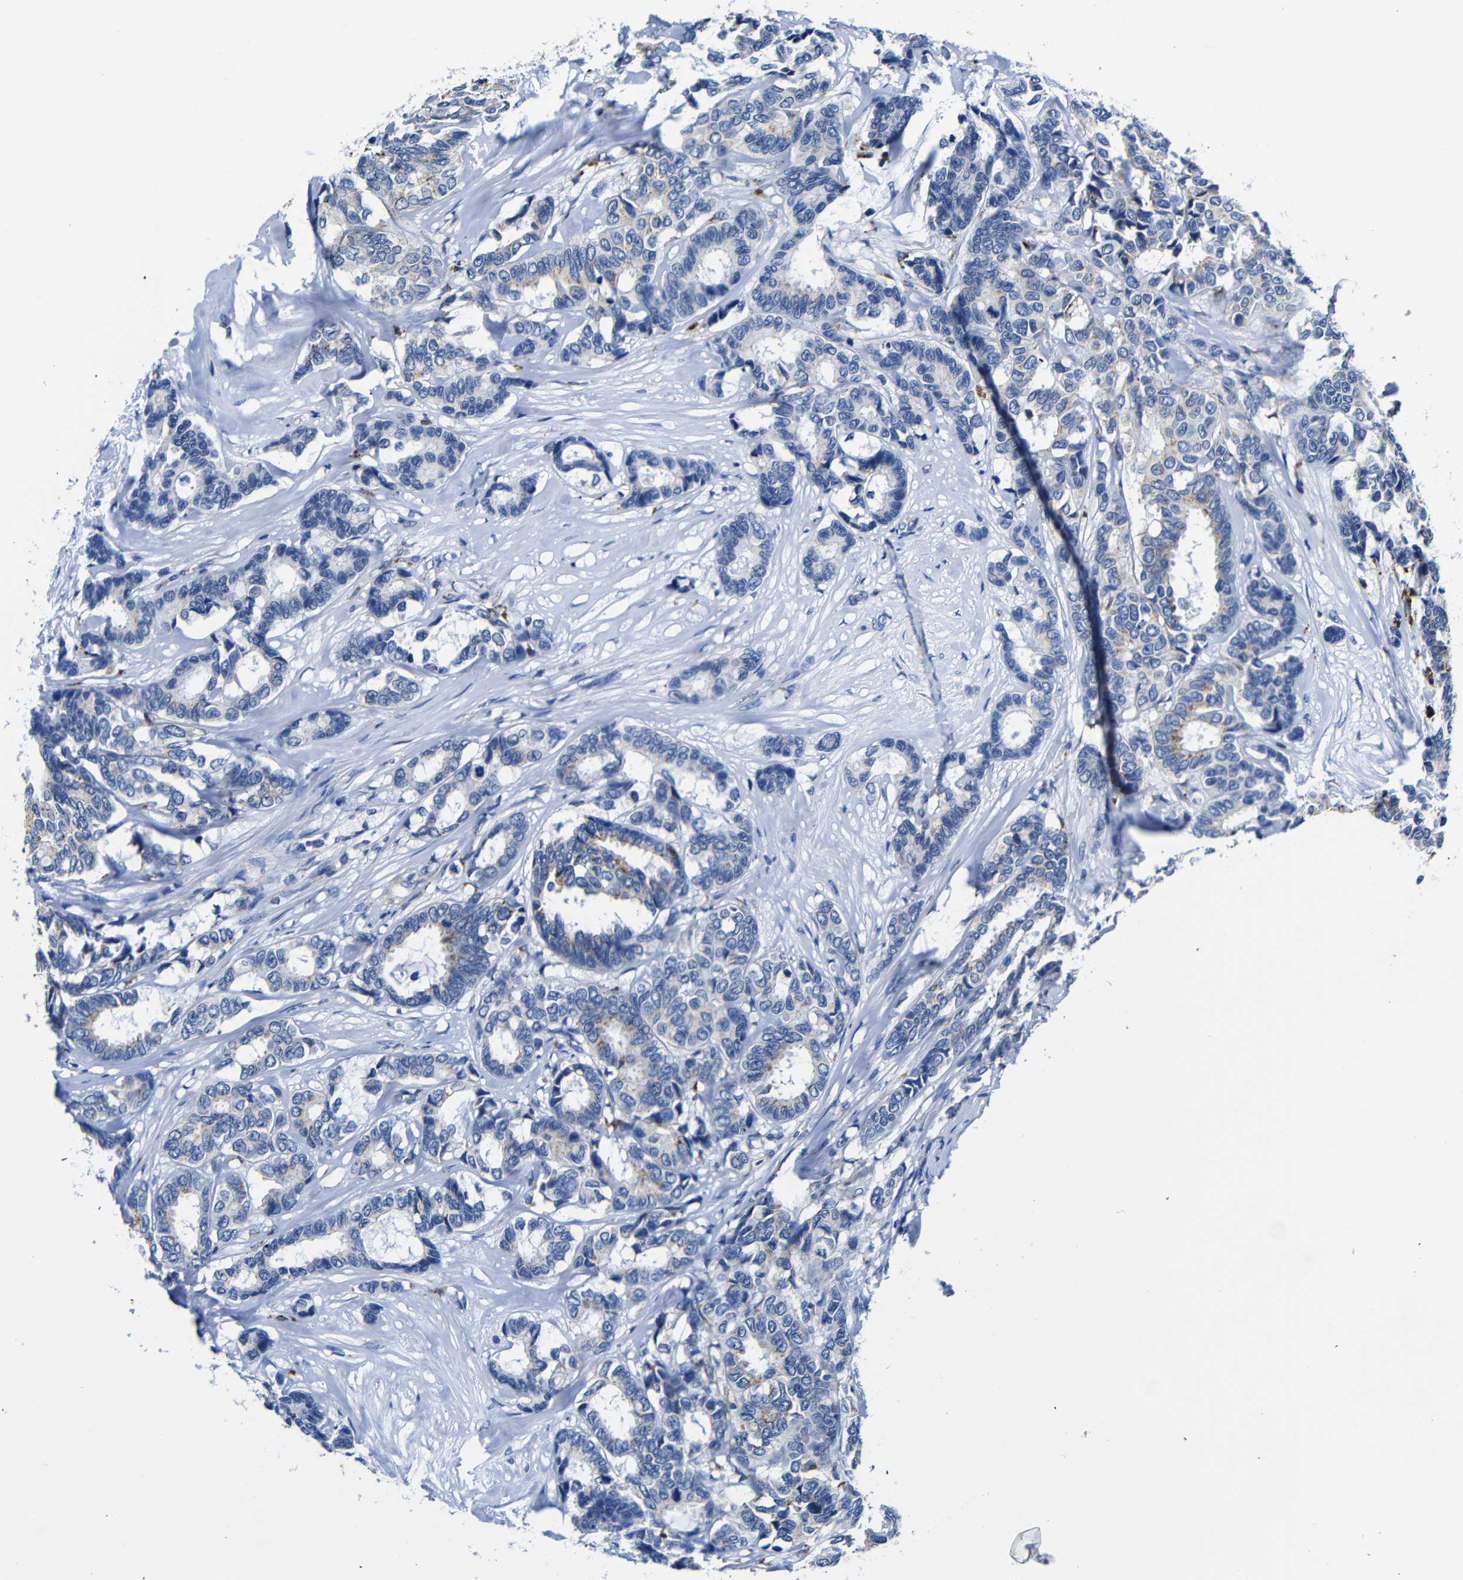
{"staining": {"intensity": "negative", "quantity": "none", "location": "none"}, "tissue": "breast cancer", "cell_type": "Tumor cells", "image_type": "cancer", "snomed": [{"axis": "morphology", "description": "Duct carcinoma"}, {"axis": "topography", "description": "Breast"}], "caption": "Intraductal carcinoma (breast) stained for a protein using immunohistochemistry reveals no positivity tumor cells.", "gene": "GIMAP2", "patient": {"sex": "female", "age": 87}}